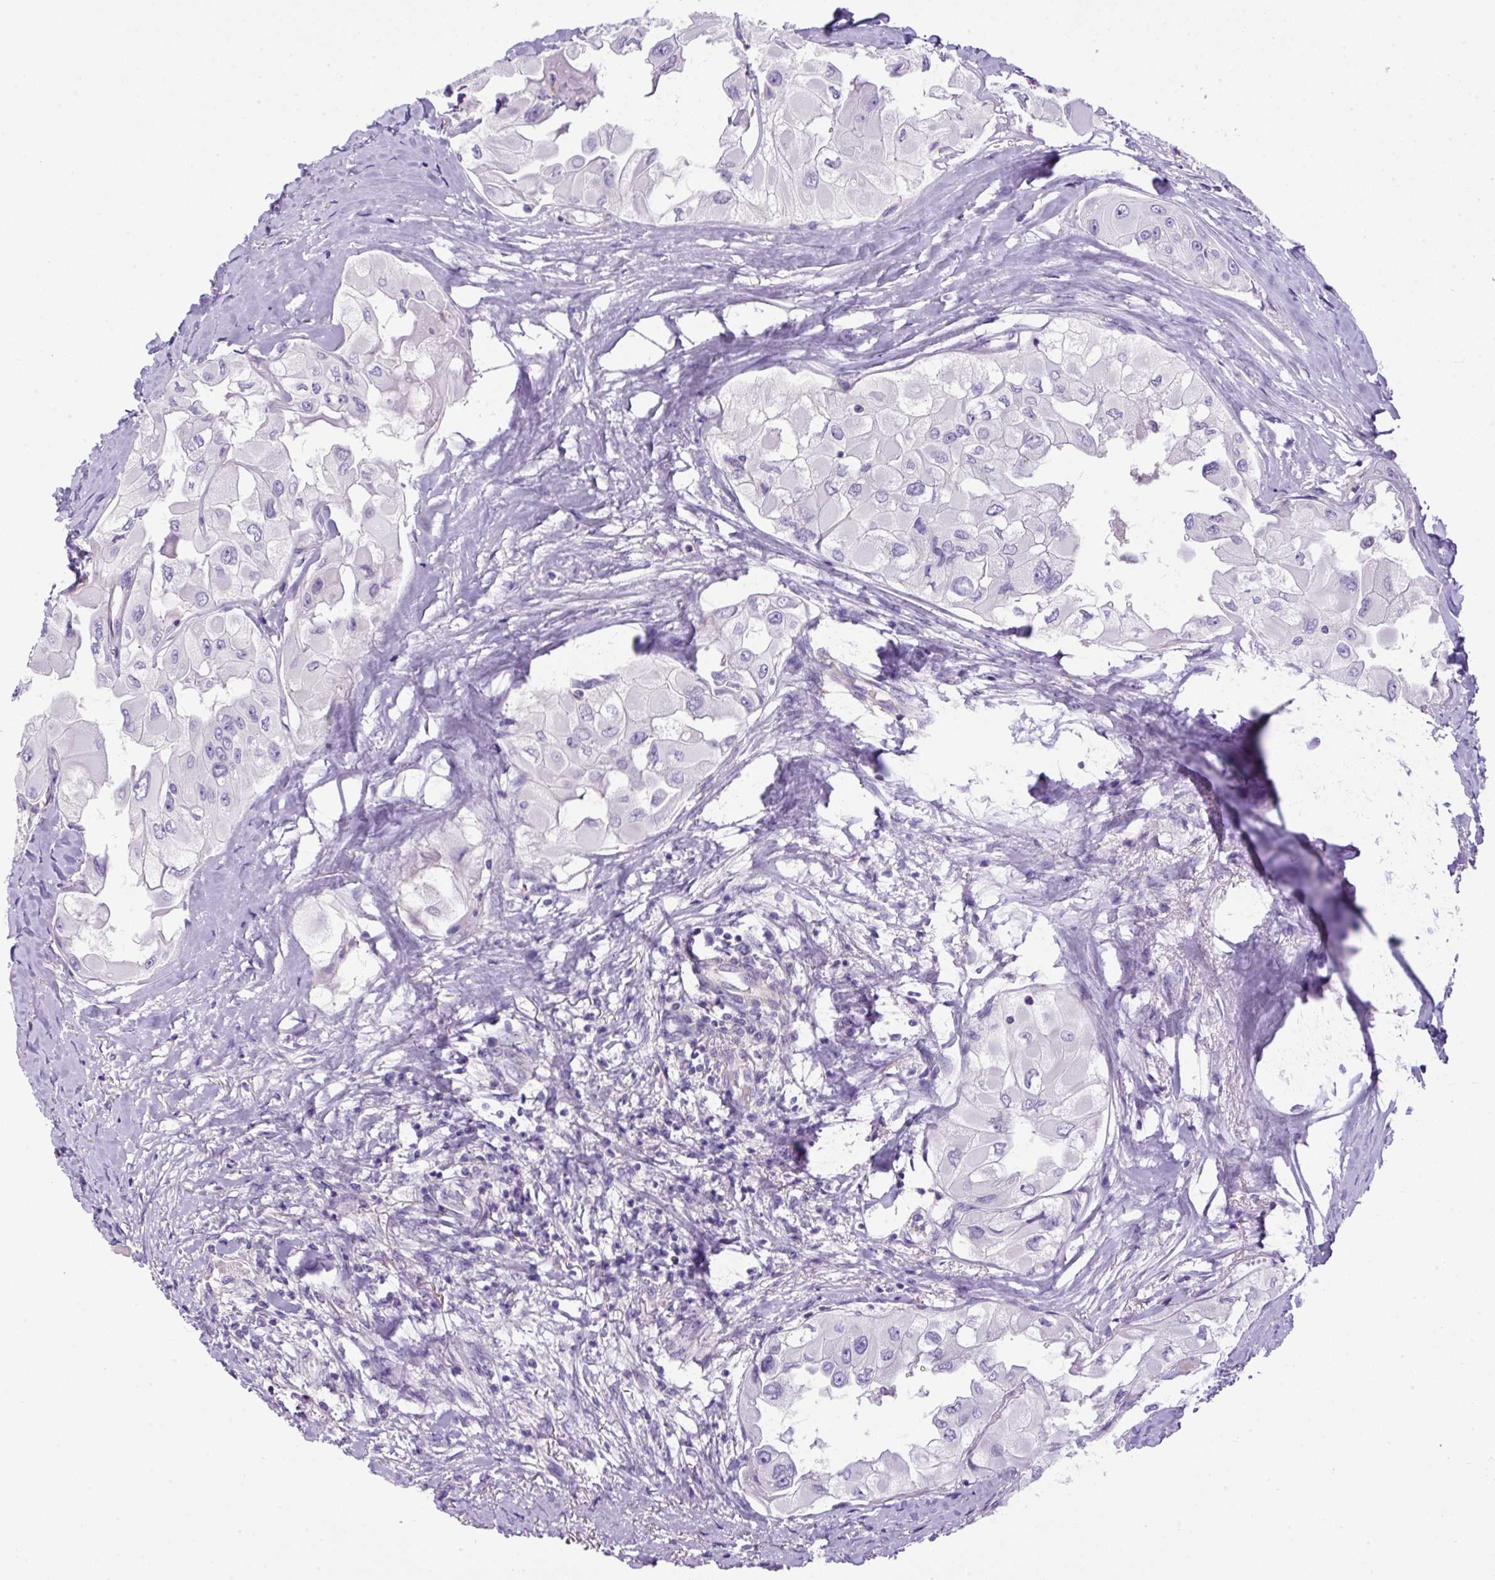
{"staining": {"intensity": "negative", "quantity": "none", "location": "none"}, "tissue": "thyroid cancer", "cell_type": "Tumor cells", "image_type": "cancer", "snomed": [{"axis": "morphology", "description": "Normal tissue, NOS"}, {"axis": "morphology", "description": "Papillary adenocarcinoma, NOS"}, {"axis": "topography", "description": "Thyroid gland"}], "caption": "A histopathology image of thyroid papillary adenocarcinoma stained for a protein reveals no brown staining in tumor cells.", "gene": "NPTN", "patient": {"sex": "female", "age": 59}}